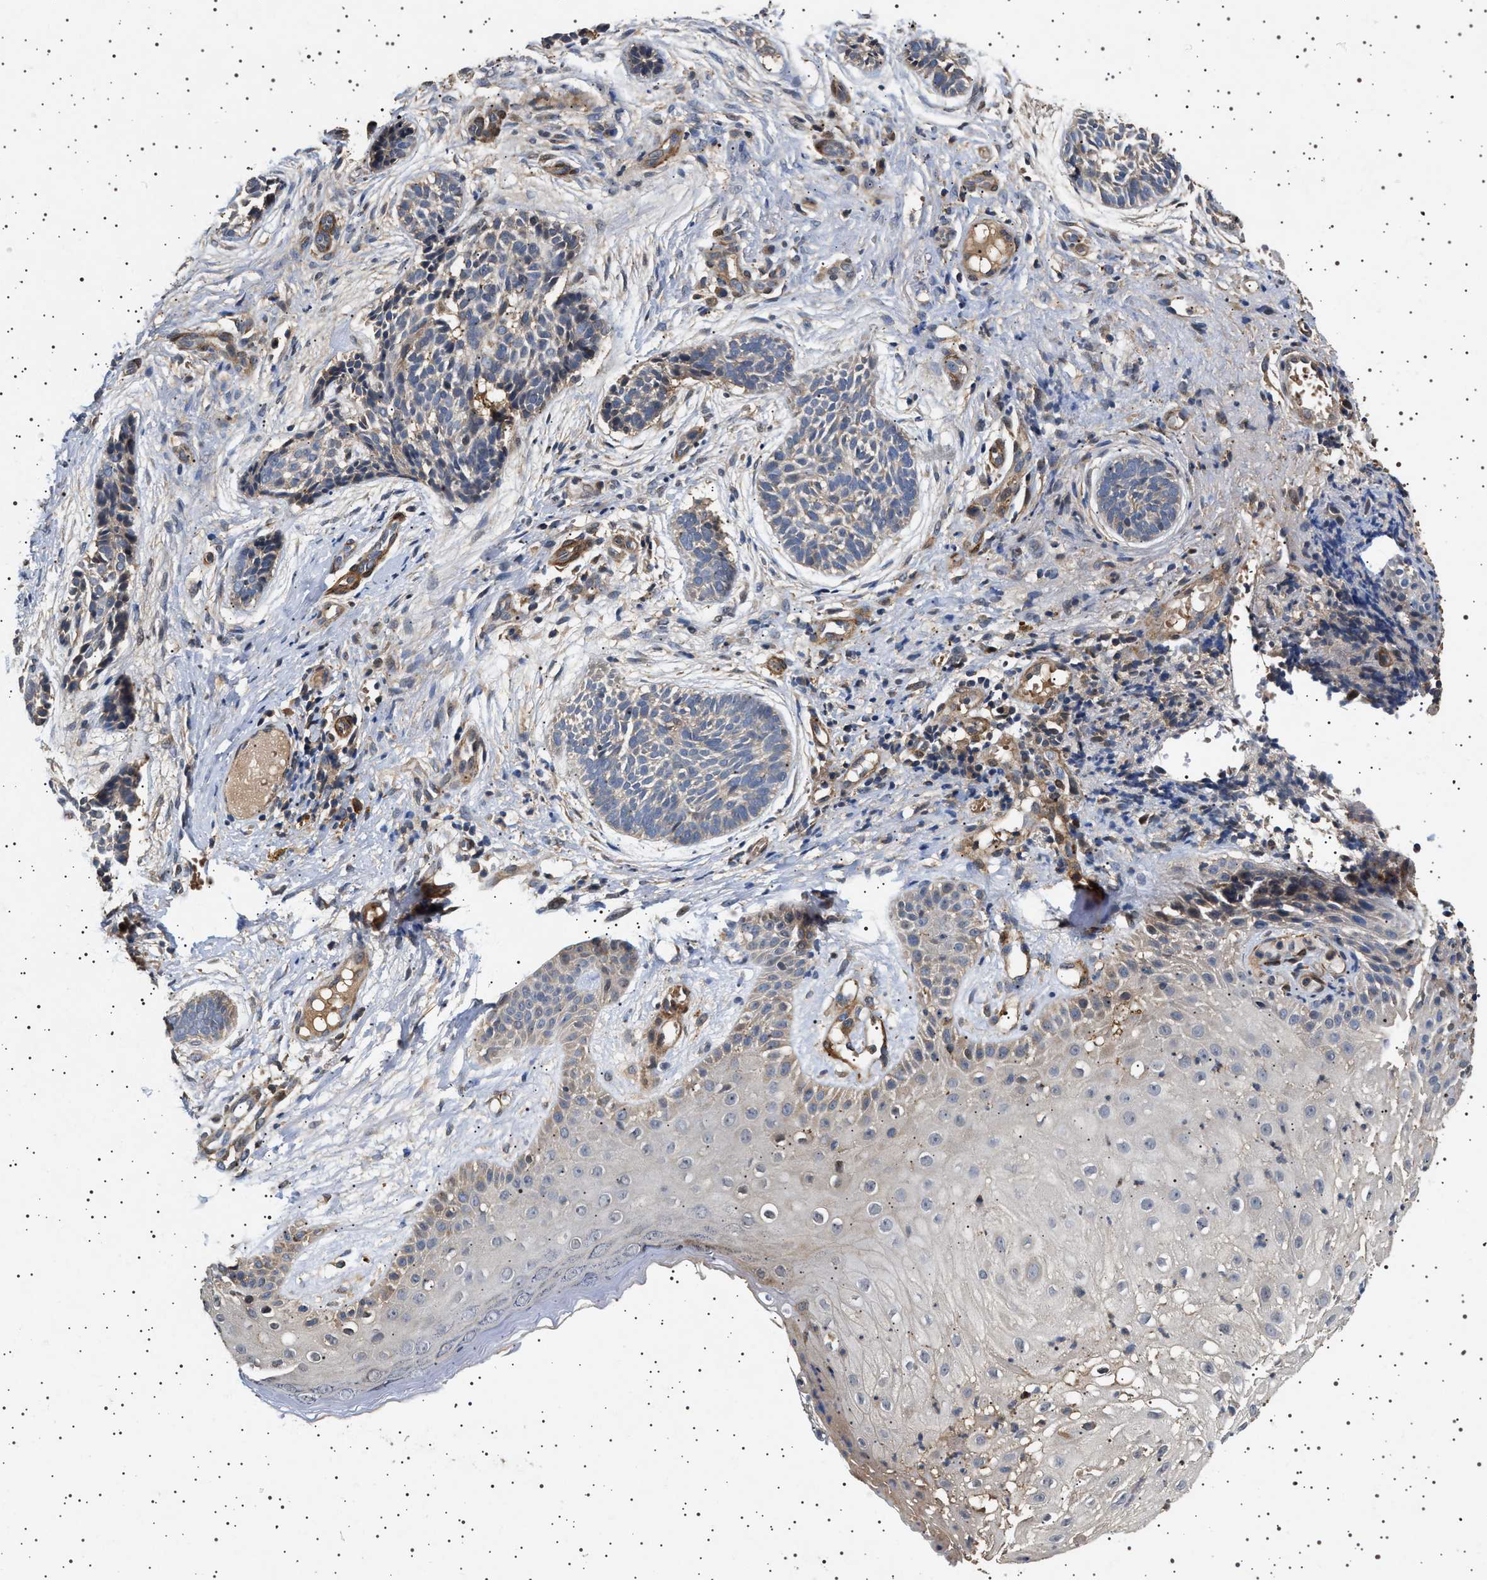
{"staining": {"intensity": "weak", "quantity": "<25%", "location": "cytoplasmic/membranous"}, "tissue": "skin cancer", "cell_type": "Tumor cells", "image_type": "cancer", "snomed": [{"axis": "morphology", "description": "Normal tissue, NOS"}, {"axis": "morphology", "description": "Basal cell carcinoma"}, {"axis": "topography", "description": "Skin"}], "caption": "Tumor cells show no significant staining in skin cancer (basal cell carcinoma).", "gene": "GUCY1B1", "patient": {"sex": "male", "age": 63}}